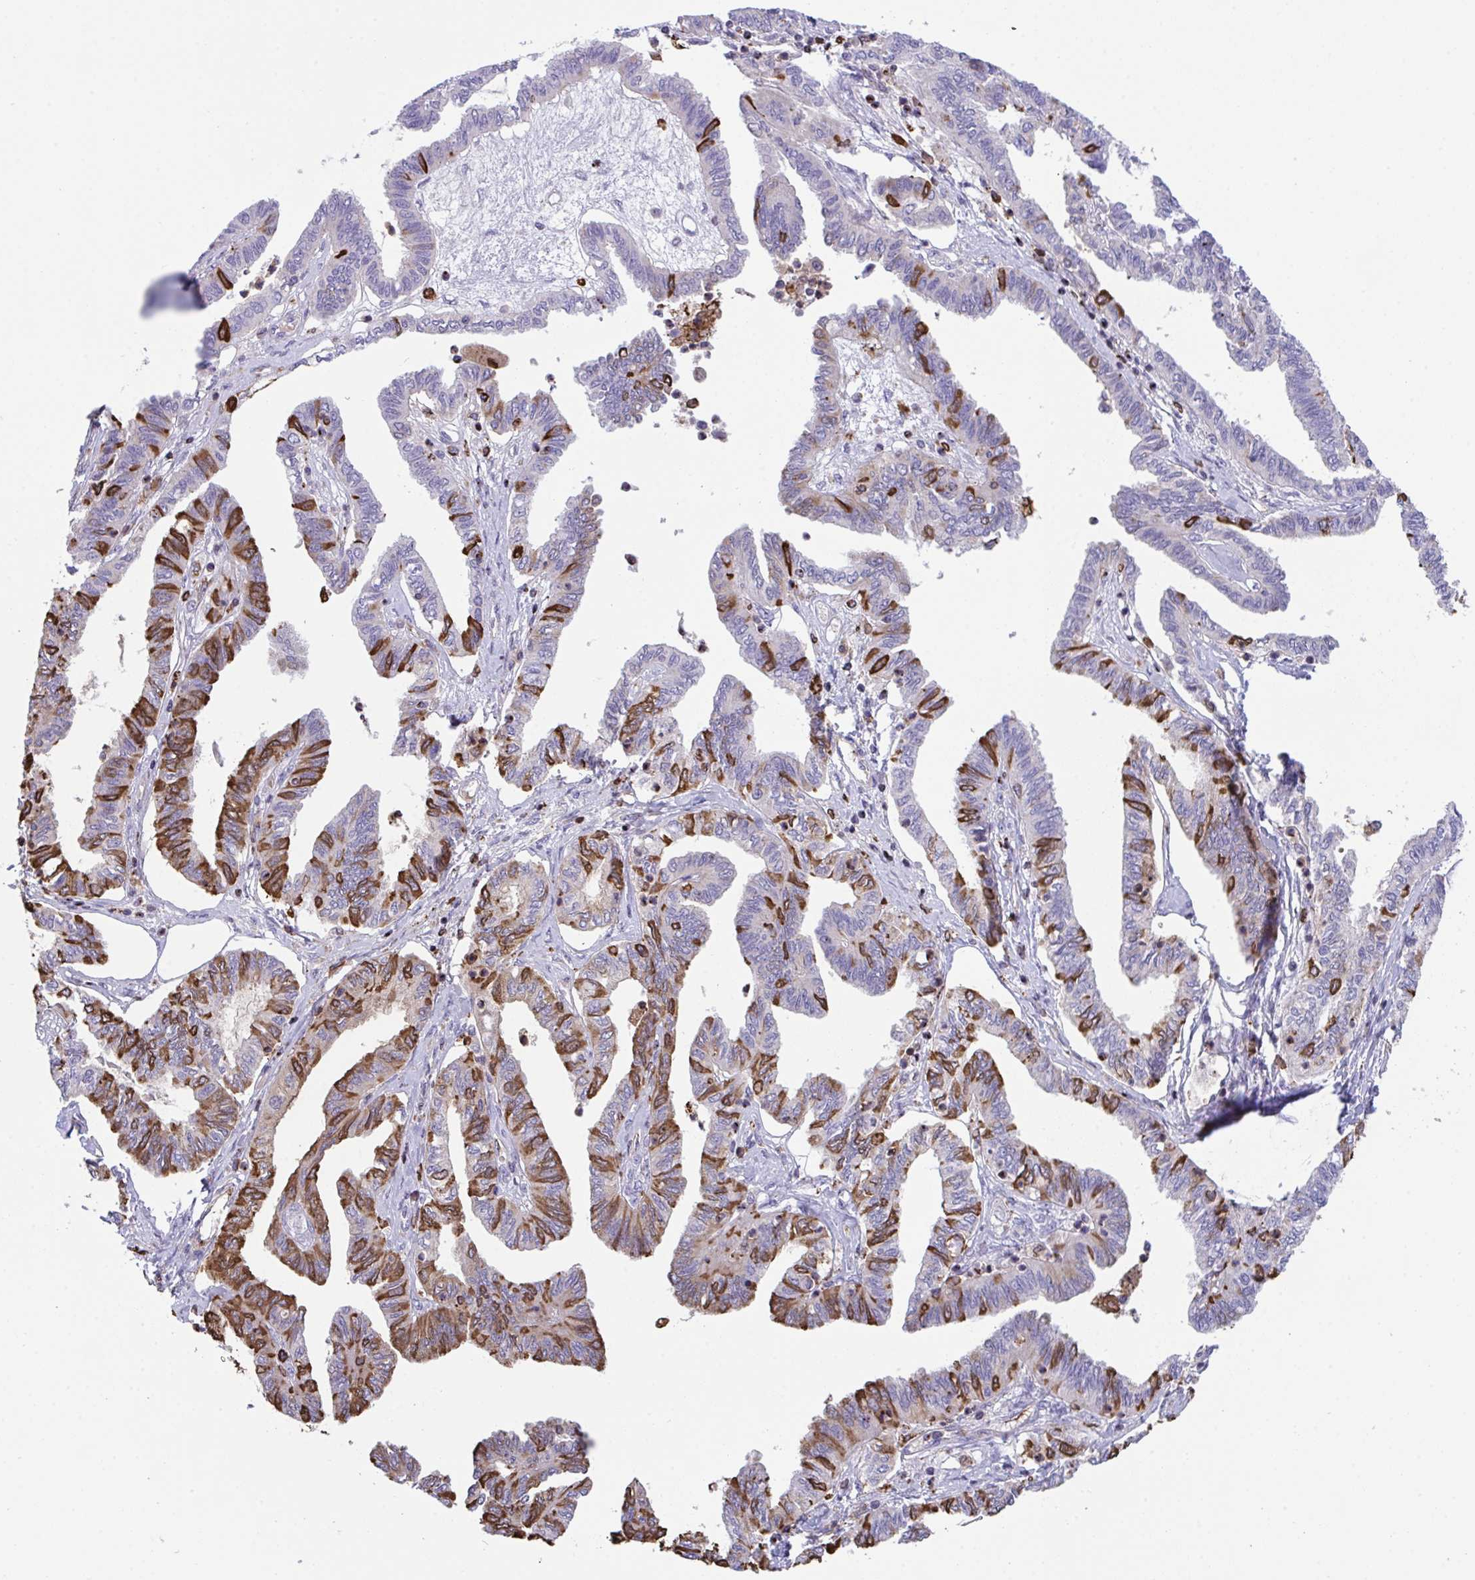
{"staining": {"intensity": "strong", "quantity": "25%-75%", "location": "cytoplasmic/membranous"}, "tissue": "ovarian cancer", "cell_type": "Tumor cells", "image_type": "cancer", "snomed": [{"axis": "morphology", "description": "Carcinoma, endometroid"}, {"axis": "topography", "description": "Ovary"}], "caption": "Ovarian endometroid carcinoma was stained to show a protein in brown. There is high levels of strong cytoplasmic/membranous expression in approximately 25%-75% of tumor cells. Nuclei are stained in blue.", "gene": "PPIH", "patient": {"sex": "female", "age": 70}}